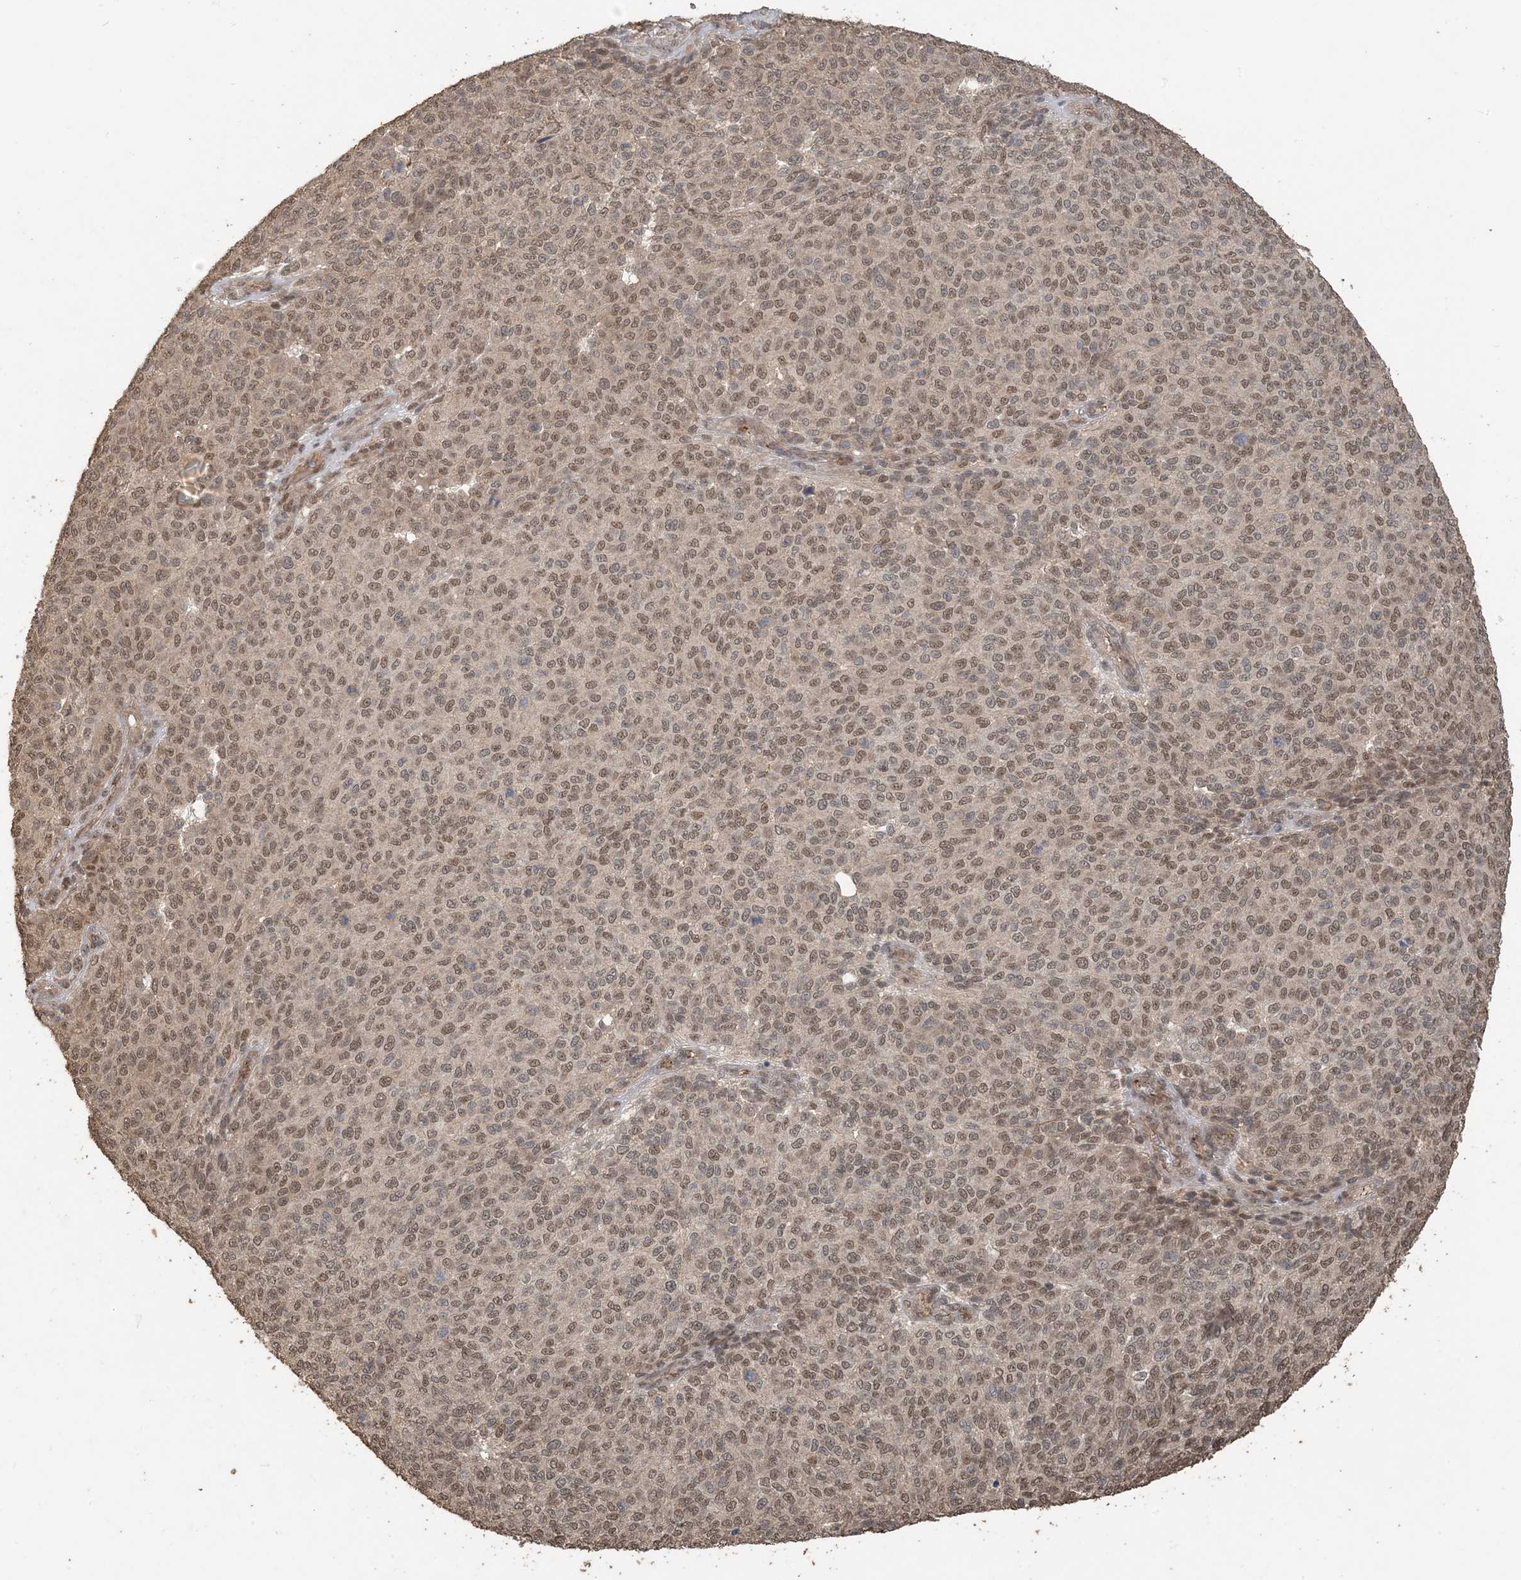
{"staining": {"intensity": "moderate", "quantity": ">75%", "location": "nuclear"}, "tissue": "melanoma", "cell_type": "Tumor cells", "image_type": "cancer", "snomed": [{"axis": "morphology", "description": "Malignant melanoma, NOS"}, {"axis": "topography", "description": "Skin"}], "caption": "This is a photomicrograph of IHC staining of melanoma, which shows moderate staining in the nuclear of tumor cells.", "gene": "ZC3H12A", "patient": {"sex": "male", "age": 49}}